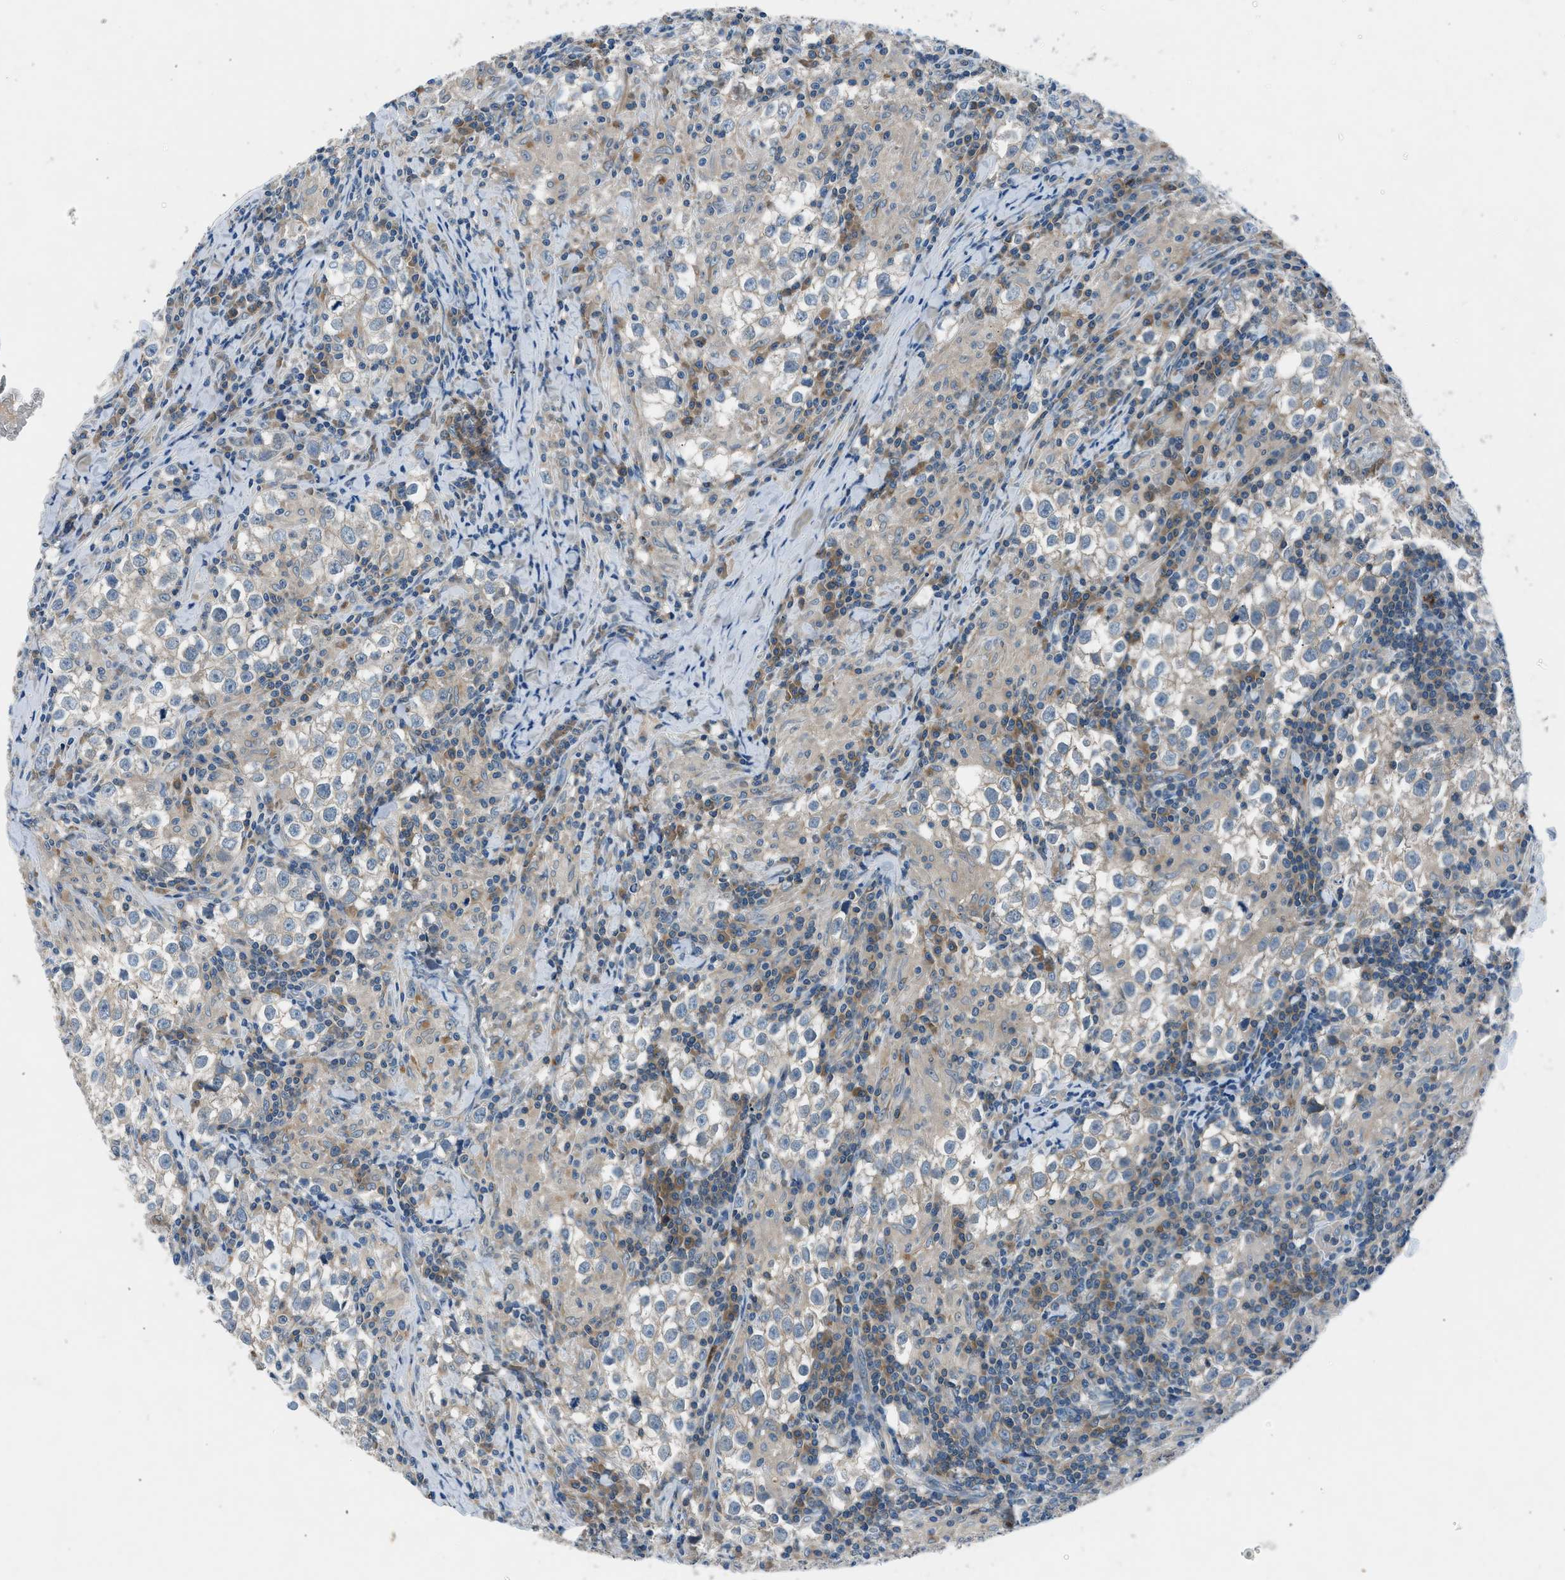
{"staining": {"intensity": "weak", "quantity": "<25%", "location": "cytoplasmic/membranous"}, "tissue": "testis cancer", "cell_type": "Tumor cells", "image_type": "cancer", "snomed": [{"axis": "morphology", "description": "Seminoma, NOS"}, {"axis": "morphology", "description": "Carcinoma, Embryonal, NOS"}, {"axis": "topography", "description": "Testis"}], "caption": "DAB (3,3'-diaminobenzidine) immunohistochemical staining of testis cancer displays no significant staining in tumor cells. Nuclei are stained in blue.", "gene": "BMP1", "patient": {"sex": "male", "age": 36}}